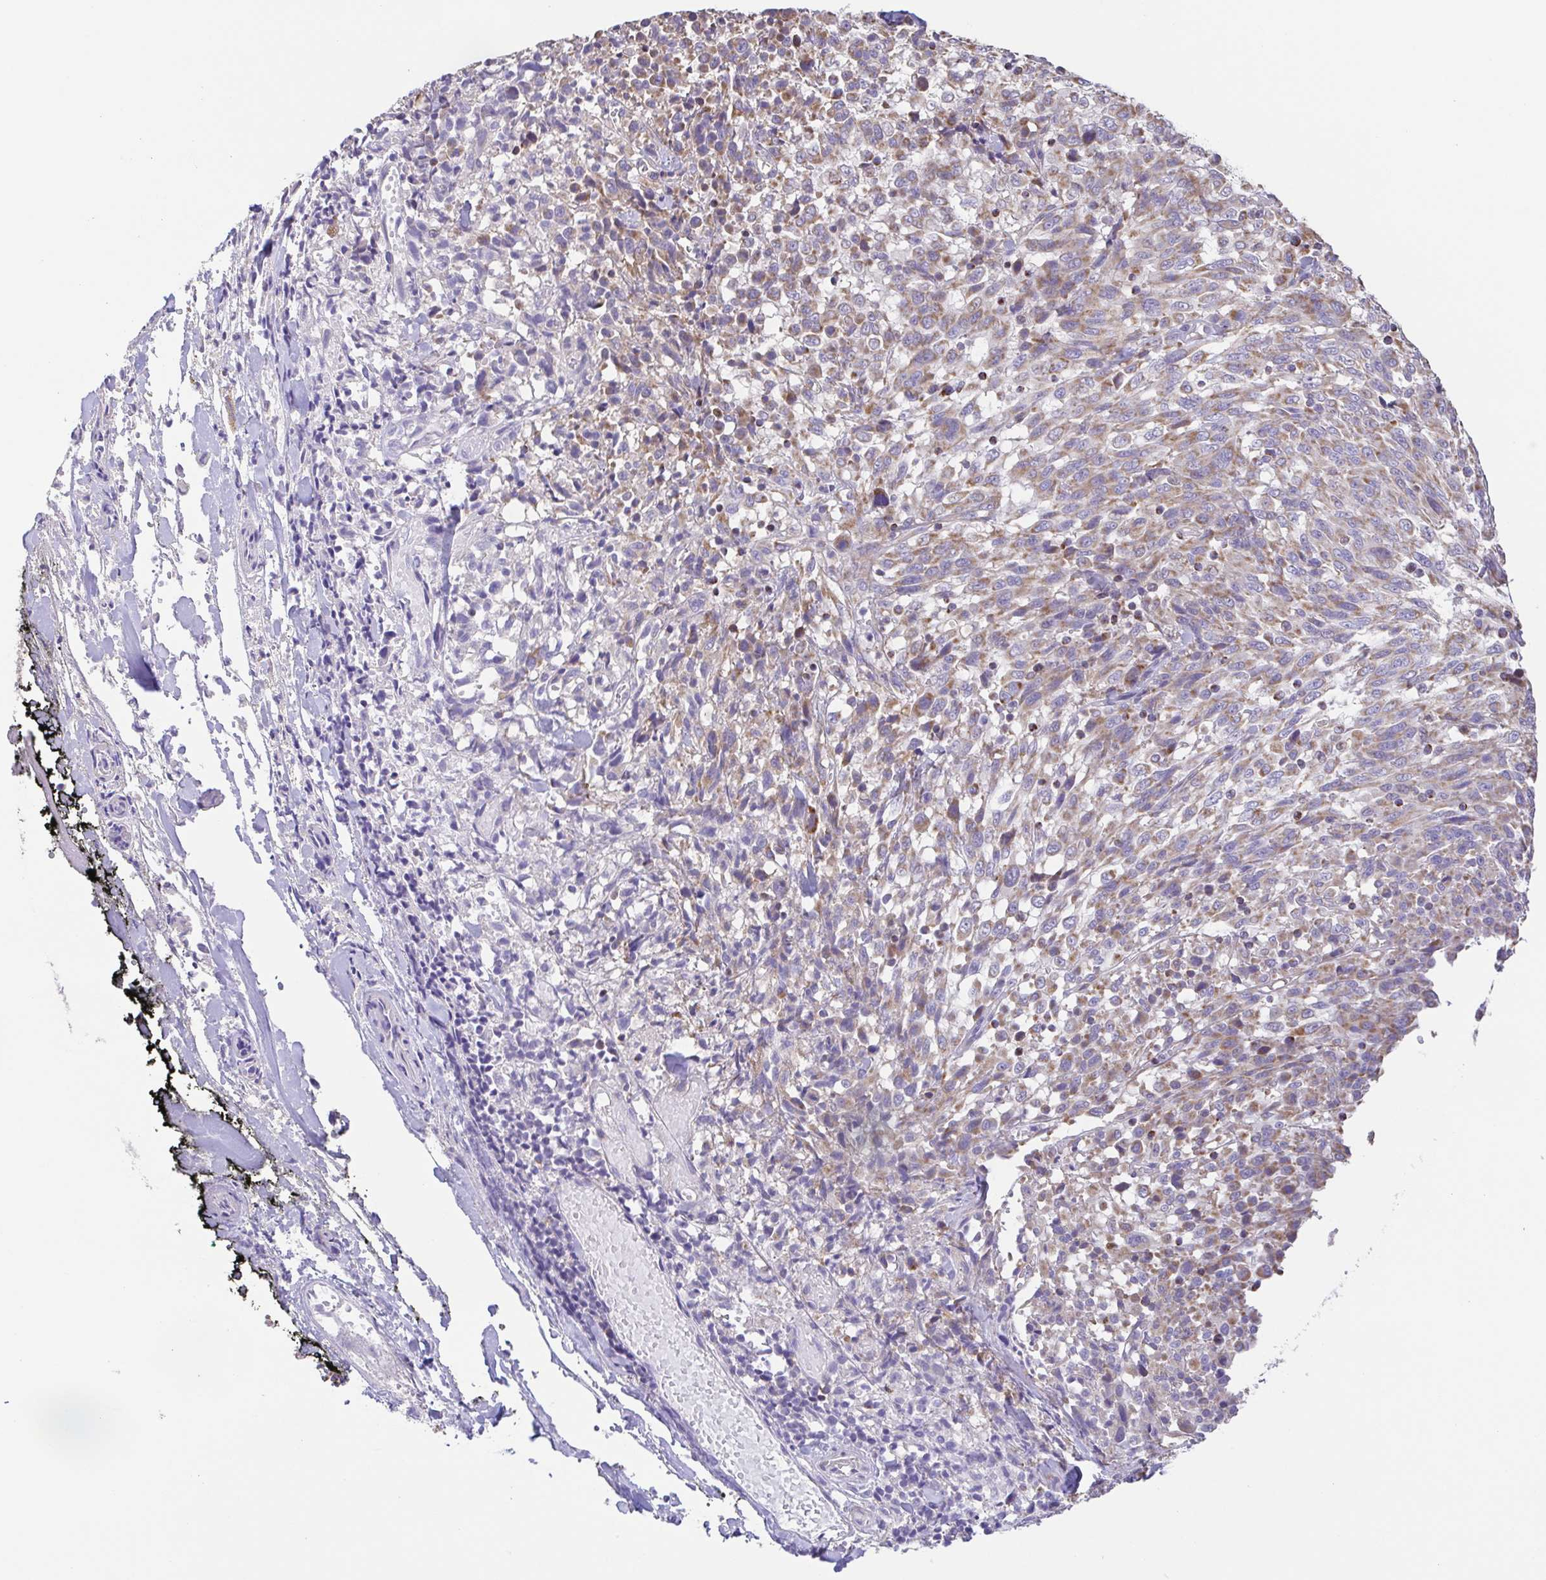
{"staining": {"intensity": "weak", "quantity": ">75%", "location": "cytoplasmic/membranous"}, "tissue": "melanoma", "cell_type": "Tumor cells", "image_type": "cancer", "snomed": [{"axis": "morphology", "description": "Malignant melanoma, NOS"}, {"axis": "topography", "description": "Skin"}], "caption": "Protein expression analysis of human melanoma reveals weak cytoplasmic/membranous positivity in about >75% of tumor cells.", "gene": "GINM1", "patient": {"sex": "female", "age": 91}}